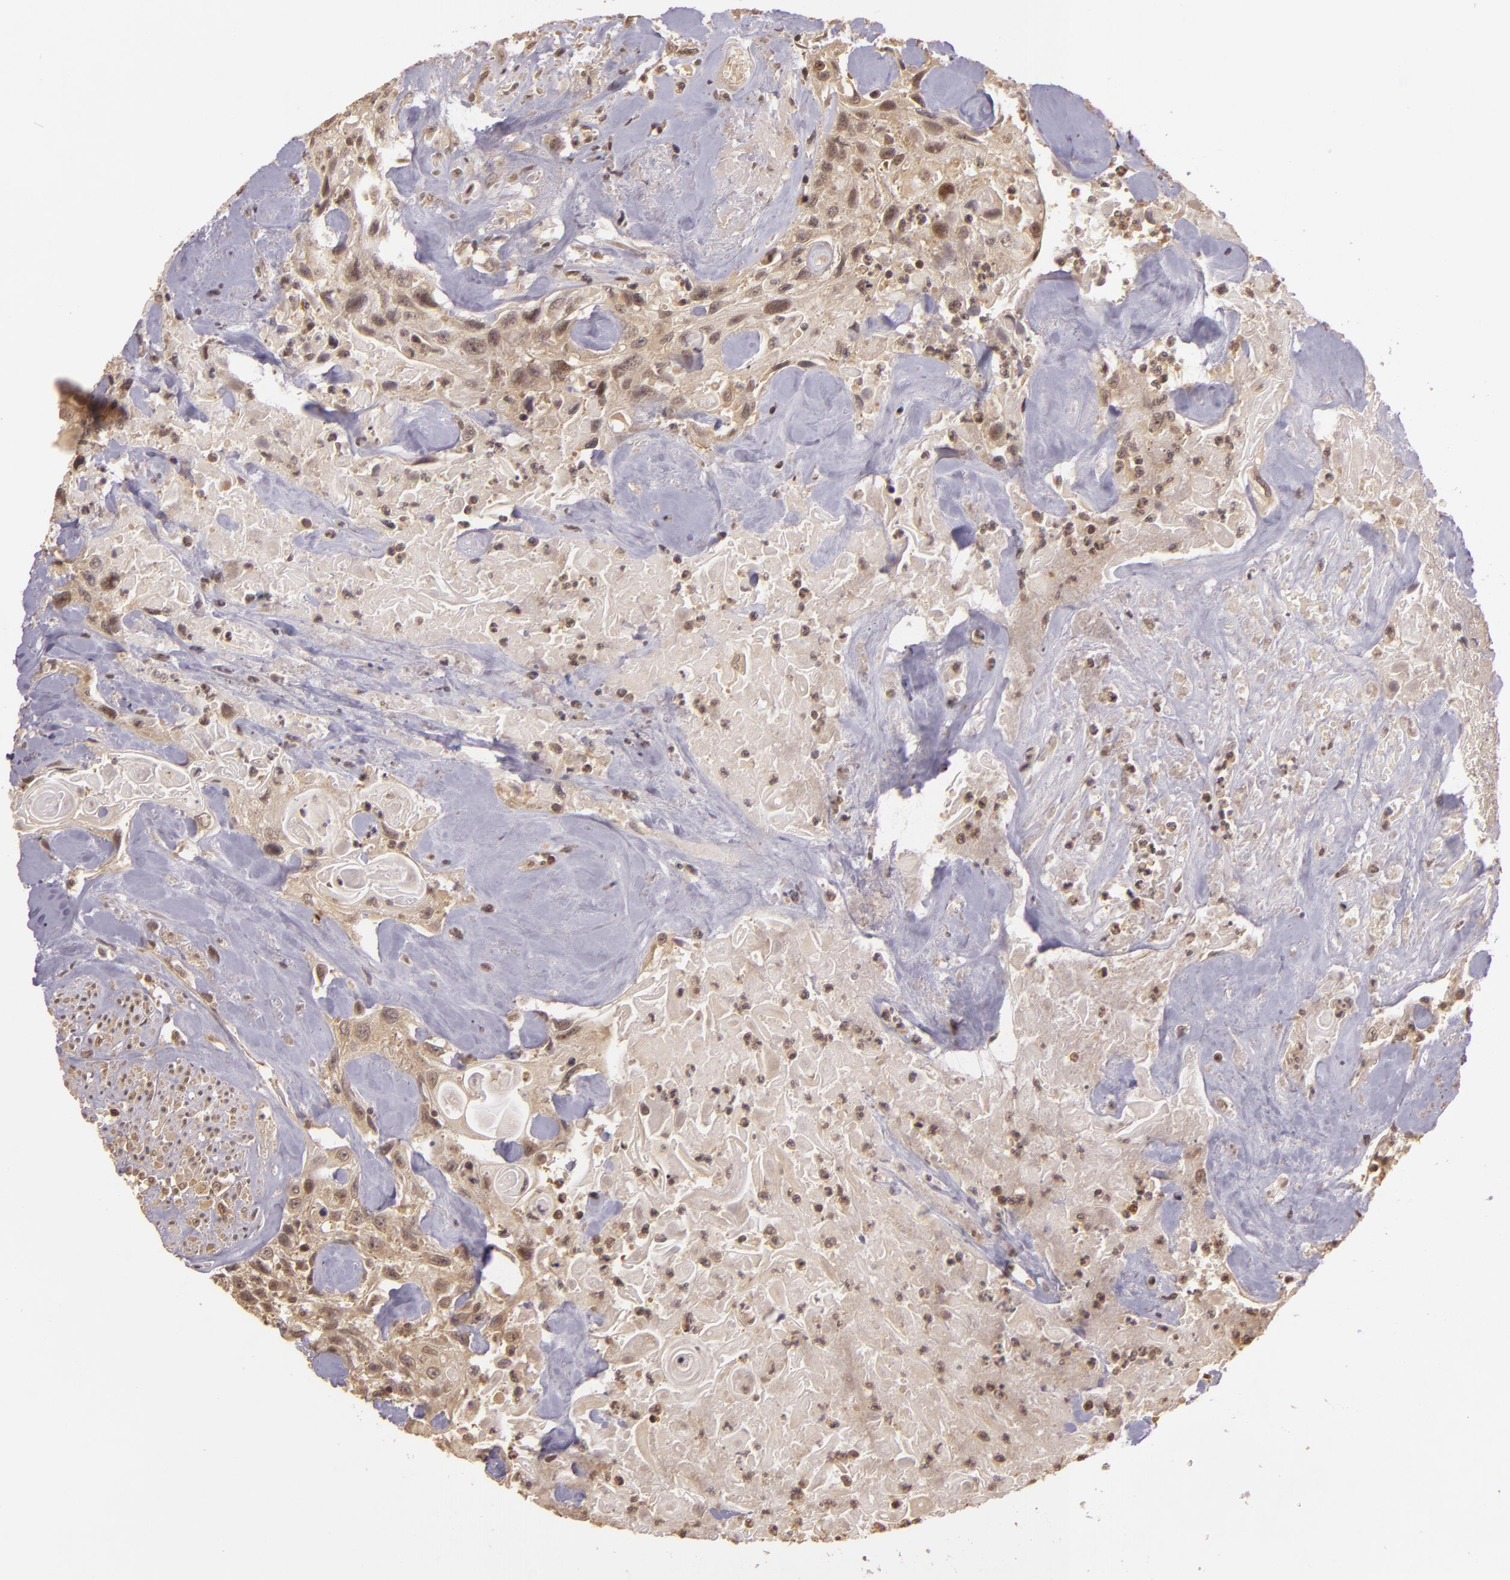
{"staining": {"intensity": "moderate", "quantity": ">75%", "location": "cytoplasmic/membranous"}, "tissue": "urothelial cancer", "cell_type": "Tumor cells", "image_type": "cancer", "snomed": [{"axis": "morphology", "description": "Urothelial carcinoma, High grade"}, {"axis": "topography", "description": "Urinary bladder"}], "caption": "Protein expression by immunohistochemistry (IHC) shows moderate cytoplasmic/membranous expression in approximately >75% of tumor cells in urothelial carcinoma (high-grade). Immunohistochemistry stains the protein of interest in brown and the nuclei are stained blue.", "gene": "TXNRD2", "patient": {"sex": "female", "age": 84}}